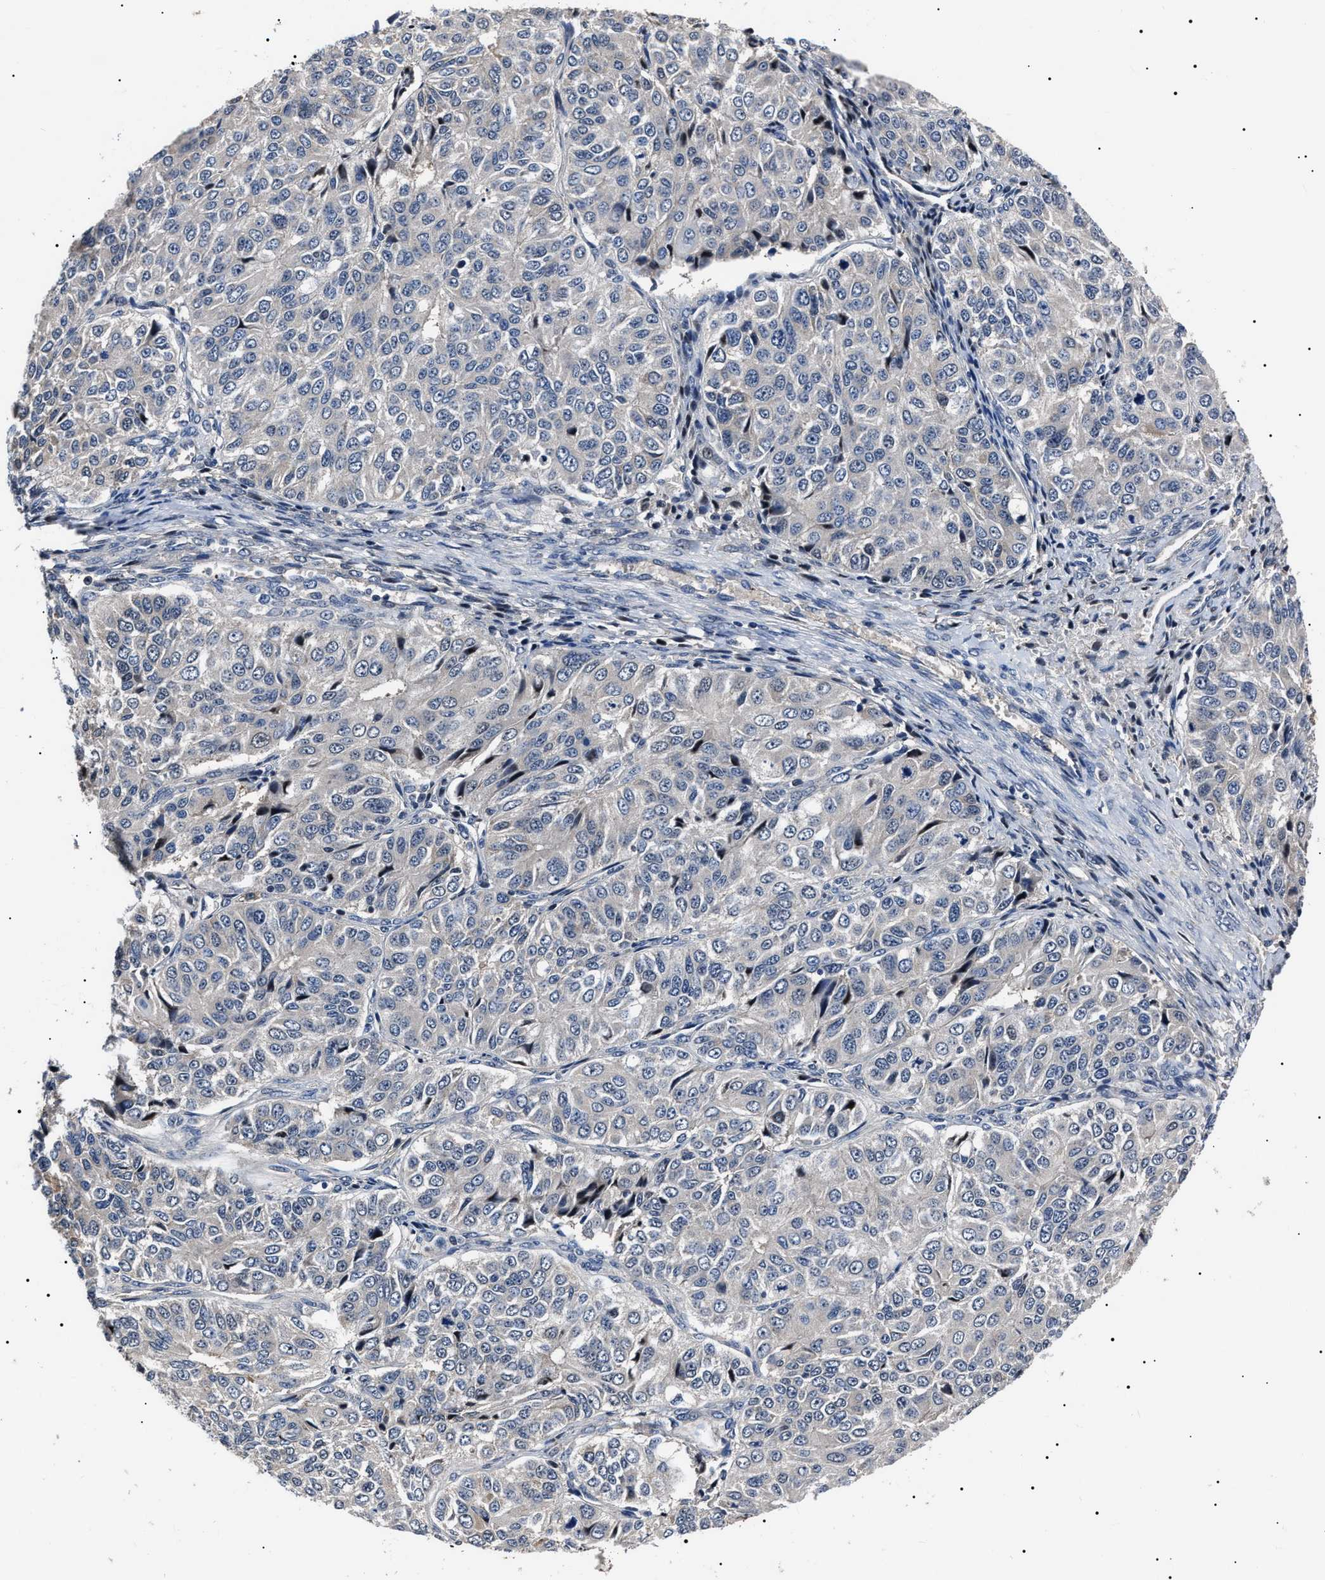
{"staining": {"intensity": "negative", "quantity": "none", "location": "none"}, "tissue": "ovarian cancer", "cell_type": "Tumor cells", "image_type": "cancer", "snomed": [{"axis": "morphology", "description": "Carcinoma, endometroid"}, {"axis": "topography", "description": "Ovary"}], "caption": "Immunohistochemical staining of endometroid carcinoma (ovarian) reveals no significant staining in tumor cells. Nuclei are stained in blue.", "gene": "IFT81", "patient": {"sex": "female", "age": 51}}